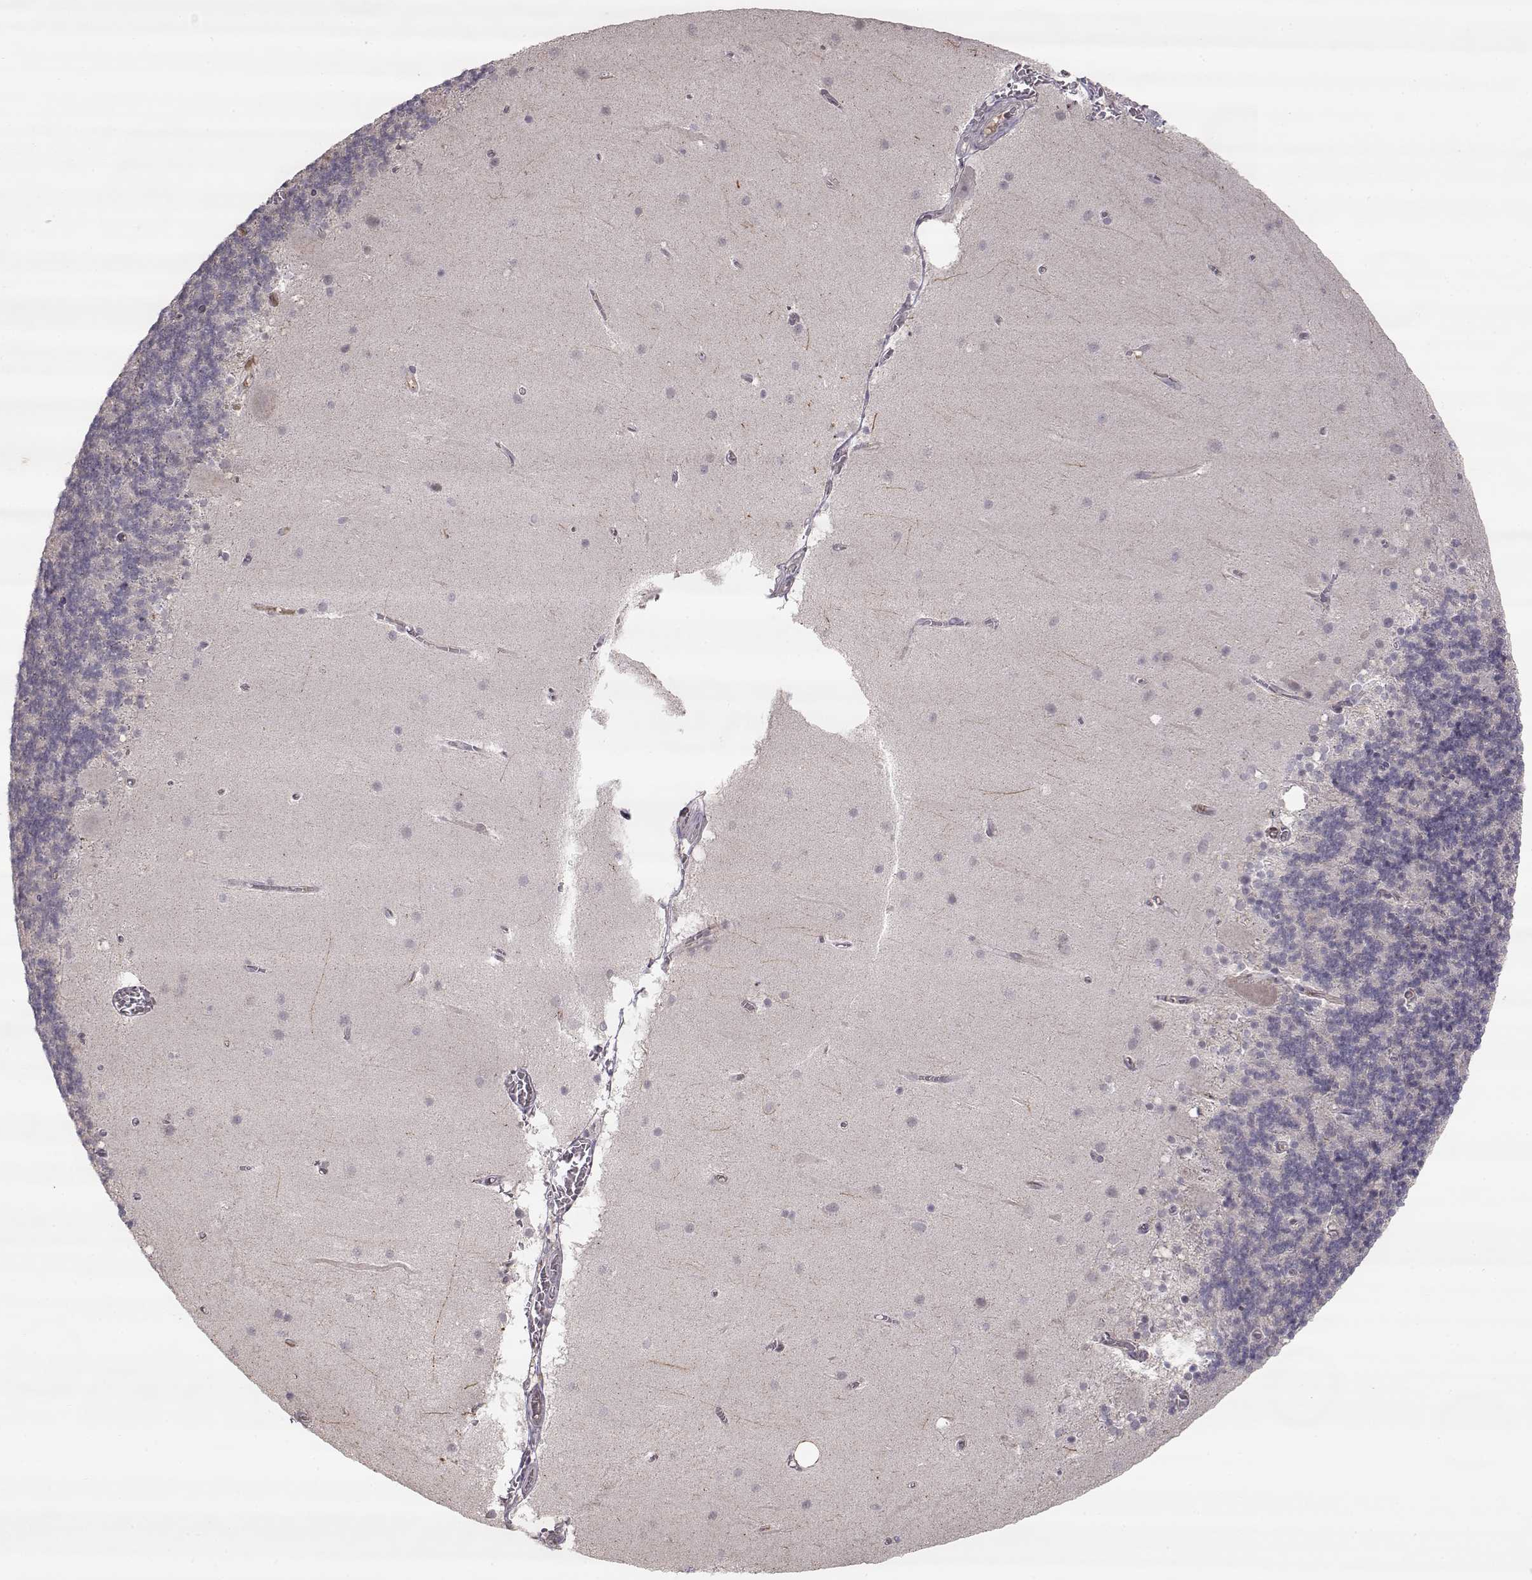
{"staining": {"intensity": "negative", "quantity": "none", "location": "none"}, "tissue": "cerebellum", "cell_type": "Cells in granular layer", "image_type": "normal", "snomed": [{"axis": "morphology", "description": "Normal tissue, NOS"}, {"axis": "topography", "description": "Cerebellum"}], "caption": "DAB immunohistochemical staining of normal human cerebellum displays no significant staining in cells in granular layer.", "gene": "PNMT", "patient": {"sex": "male", "age": 70}}